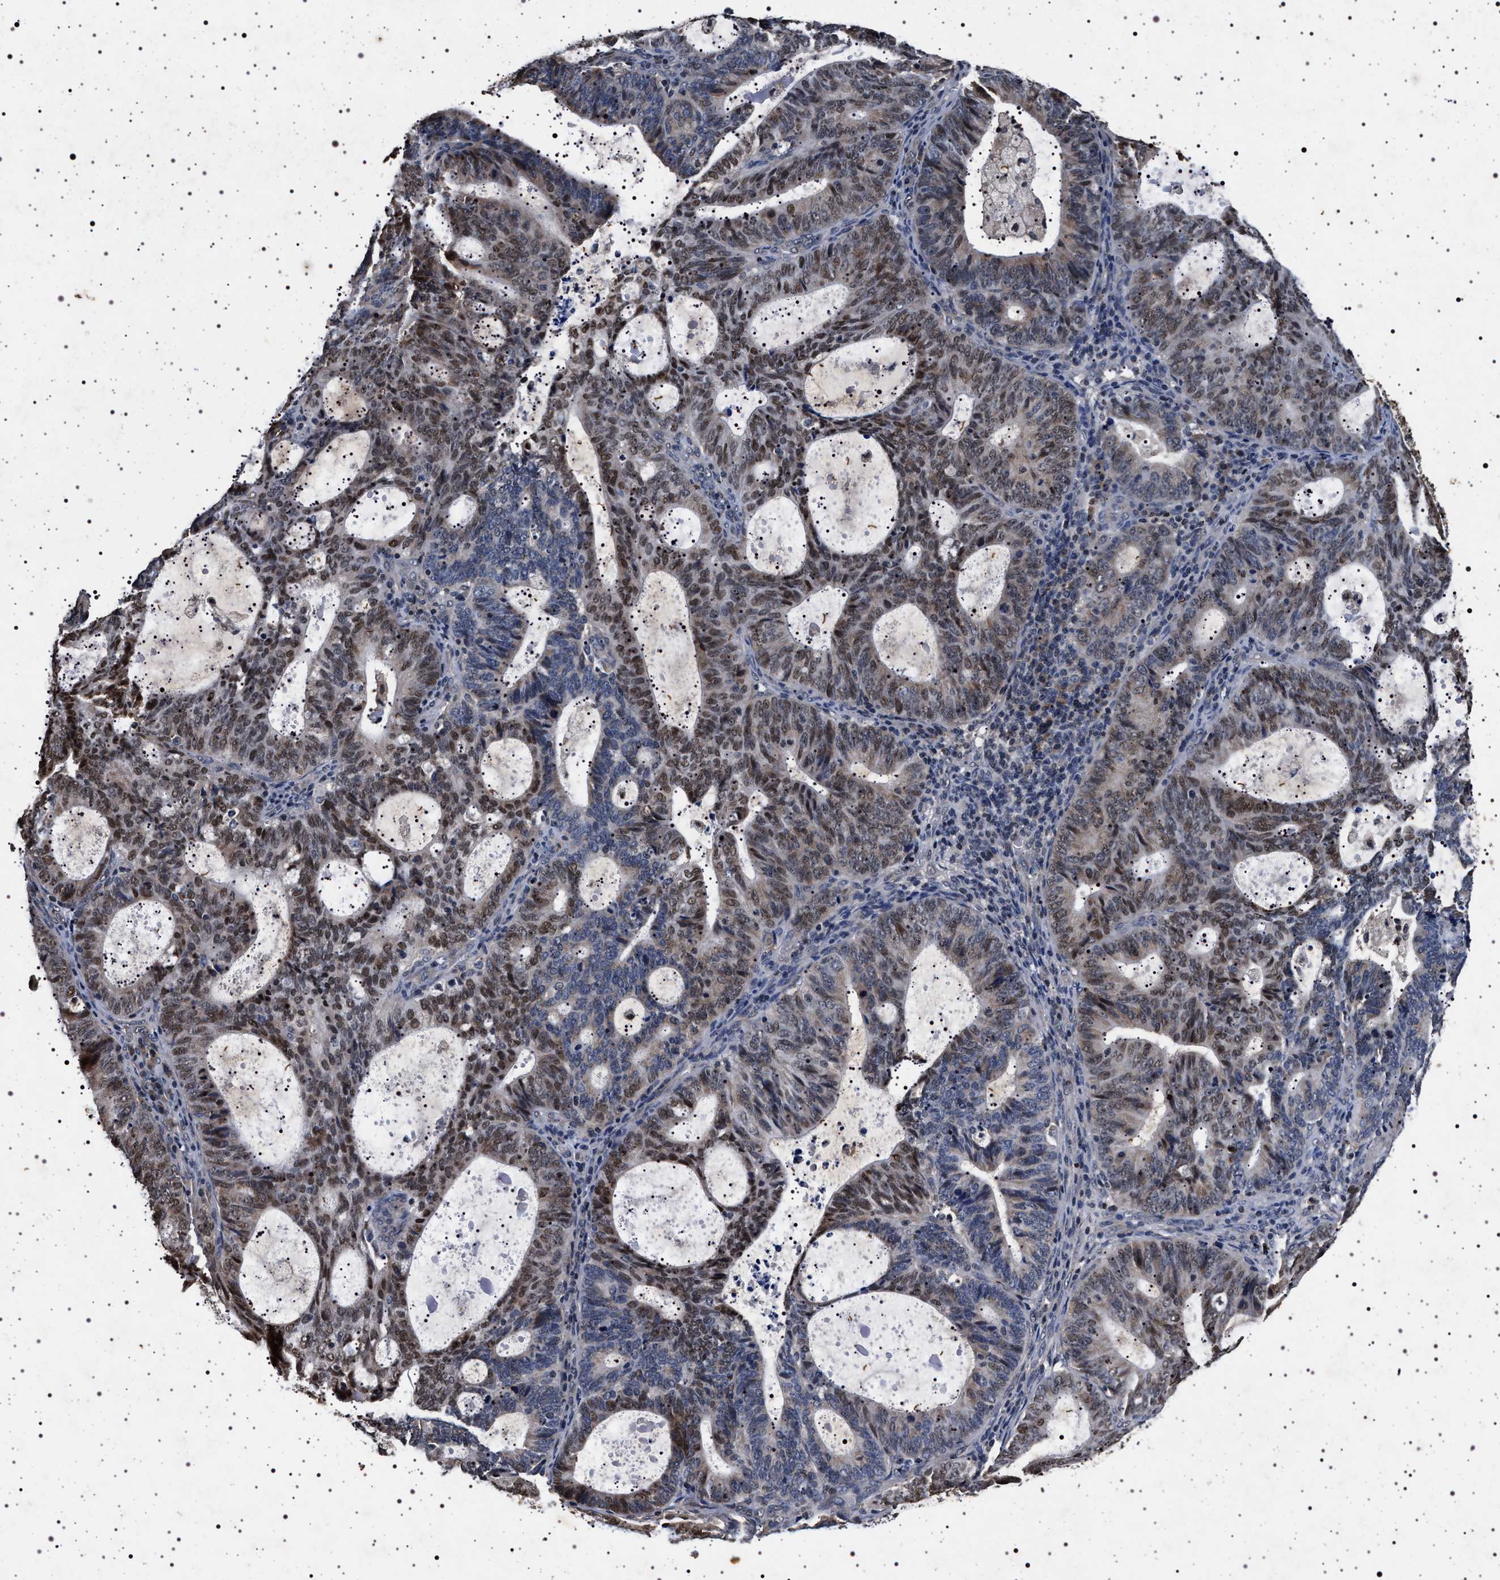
{"staining": {"intensity": "weak", "quantity": "25%-75%", "location": "cytoplasmic/membranous,nuclear"}, "tissue": "endometrial cancer", "cell_type": "Tumor cells", "image_type": "cancer", "snomed": [{"axis": "morphology", "description": "Adenocarcinoma, NOS"}, {"axis": "topography", "description": "Uterus"}], "caption": "A high-resolution photomicrograph shows immunohistochemistry staining of adenocarcinoma (endometrial), which displays weak cytoplasmic/membranous and nuclear staining in approximately 25%-75% of tumor cells.", "gene": "CDKN1B", "patient": {"sex": "female", "age": 83}}